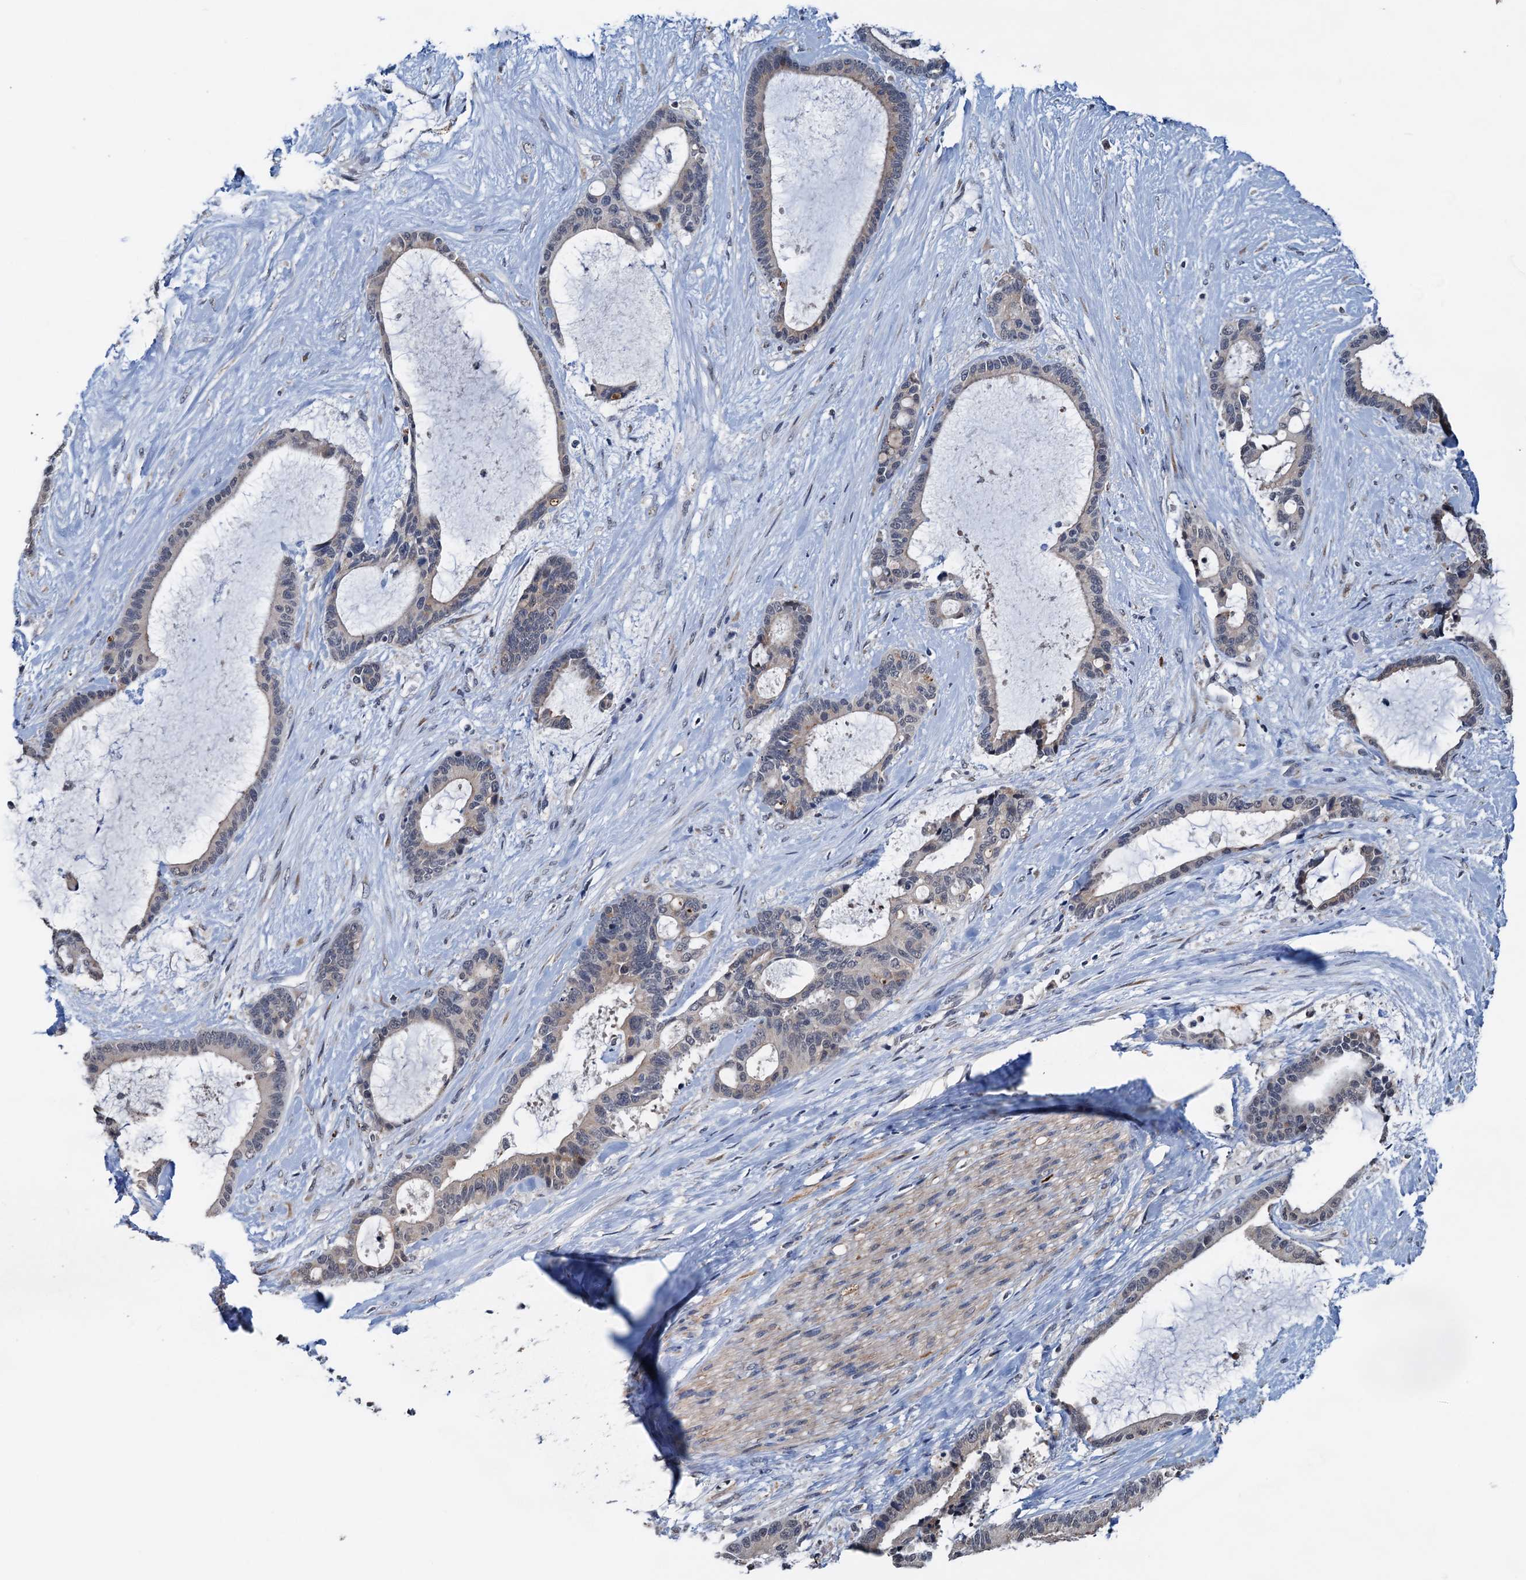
{"staining": {"intensity": "negative", "quantity": "none", "location": "none"}, "tissue": "liver cancer", "cell_type": "Tumor cells", "image_type": "cancer", "snomed": [{"axis": "morphology", "description": "Normal tissue, NOS"}, {"axis": "morphology", "description": "Cholangiocarcinoma"}, {"axis": "topography", "description": "Liver"}, {"axis": "topography", "description": "Peripheral nerve tissue"}], "caption": "A histopathology image of human liver cancer is negative for staining in tumor cells.", "gene": "SHLD1", "patient": {"sex": "female", "age": 73}}